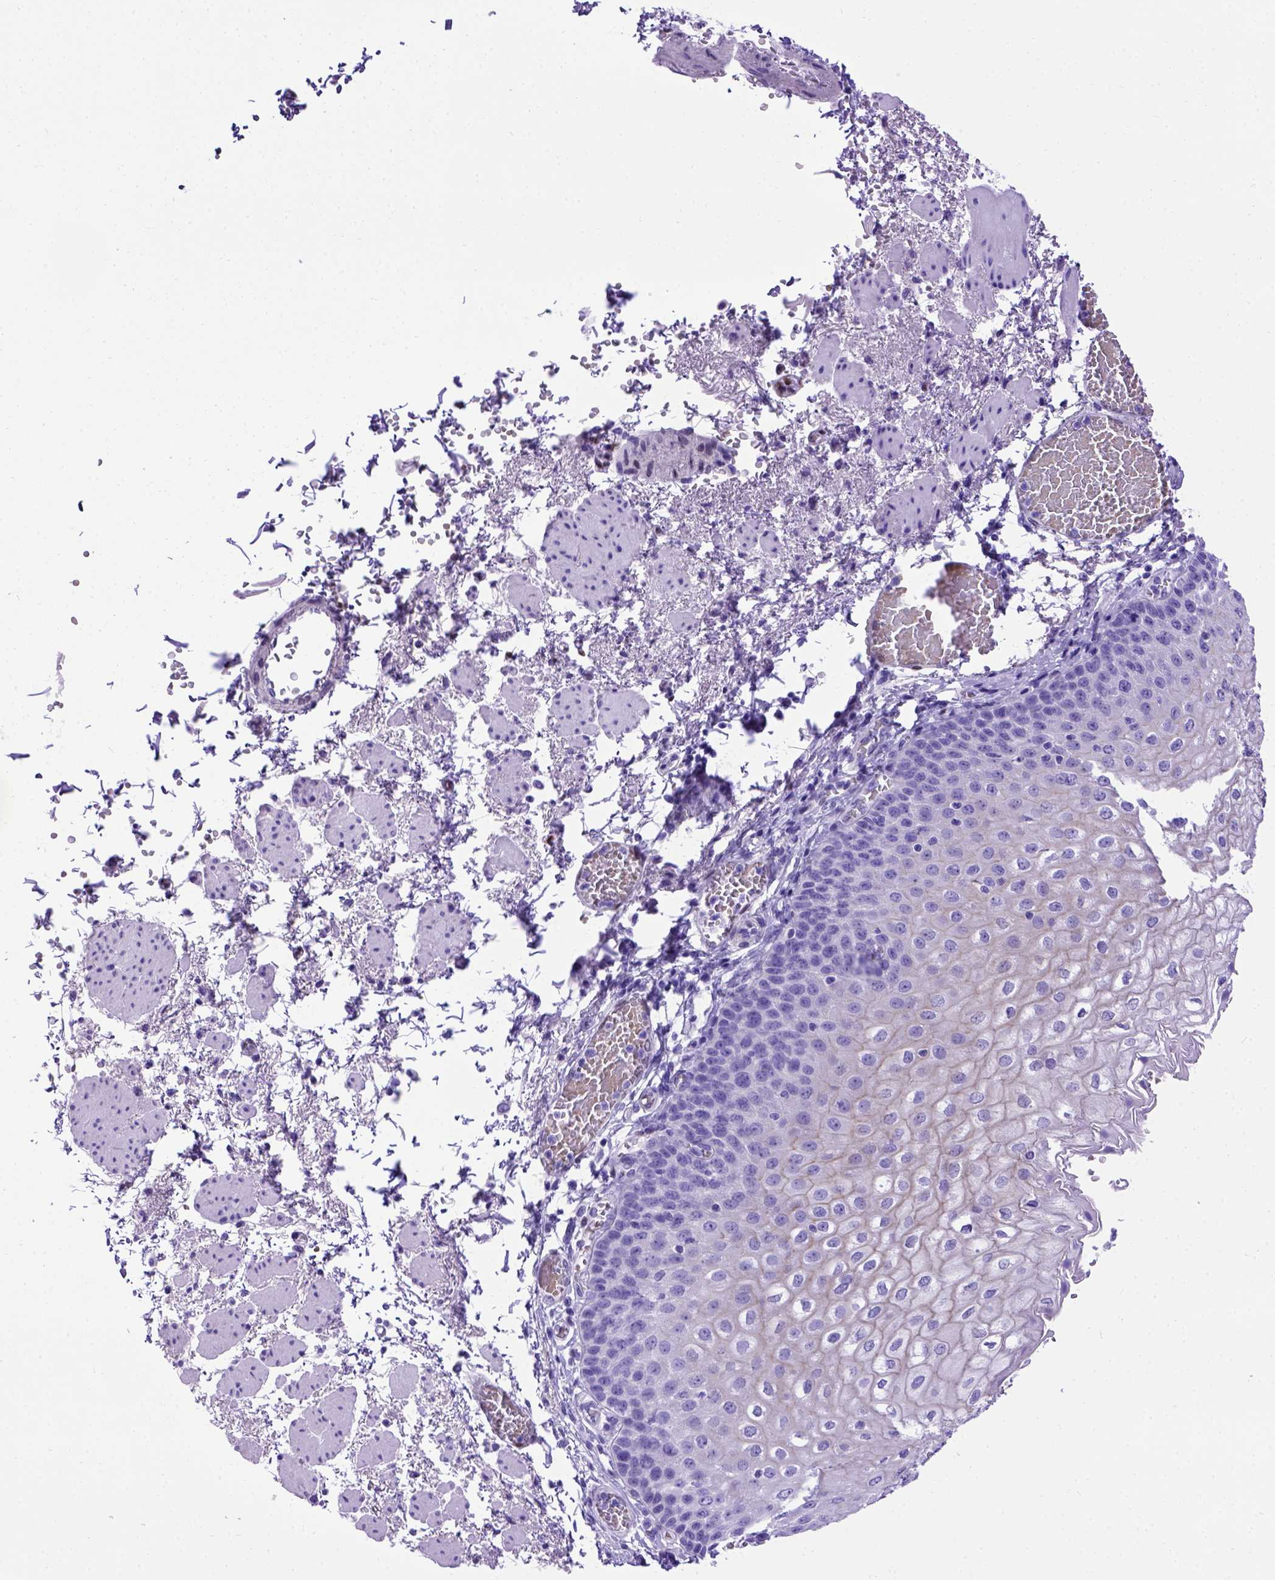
{"staining": {"intensity": "negative", "quantity": "none", "location": "none"}, "tissue": "esophagus", "cell_type": "Squamous epithelial cells", "image_type": "normal", "snomed": [{"axis": "morphology", "description": "Normal tissue, NOS"}, {"axis": "morphology", "description": "Adenocarcinoma, NOS"}, {"axis": "topography", "description": "Esophagus"}], "caption": "Immunohistochemistry of normal esophagus reveals no staining in squamous epithelial cells.", "gene": "MEOX2", "patient": {"sex": "male", "age": 81}}